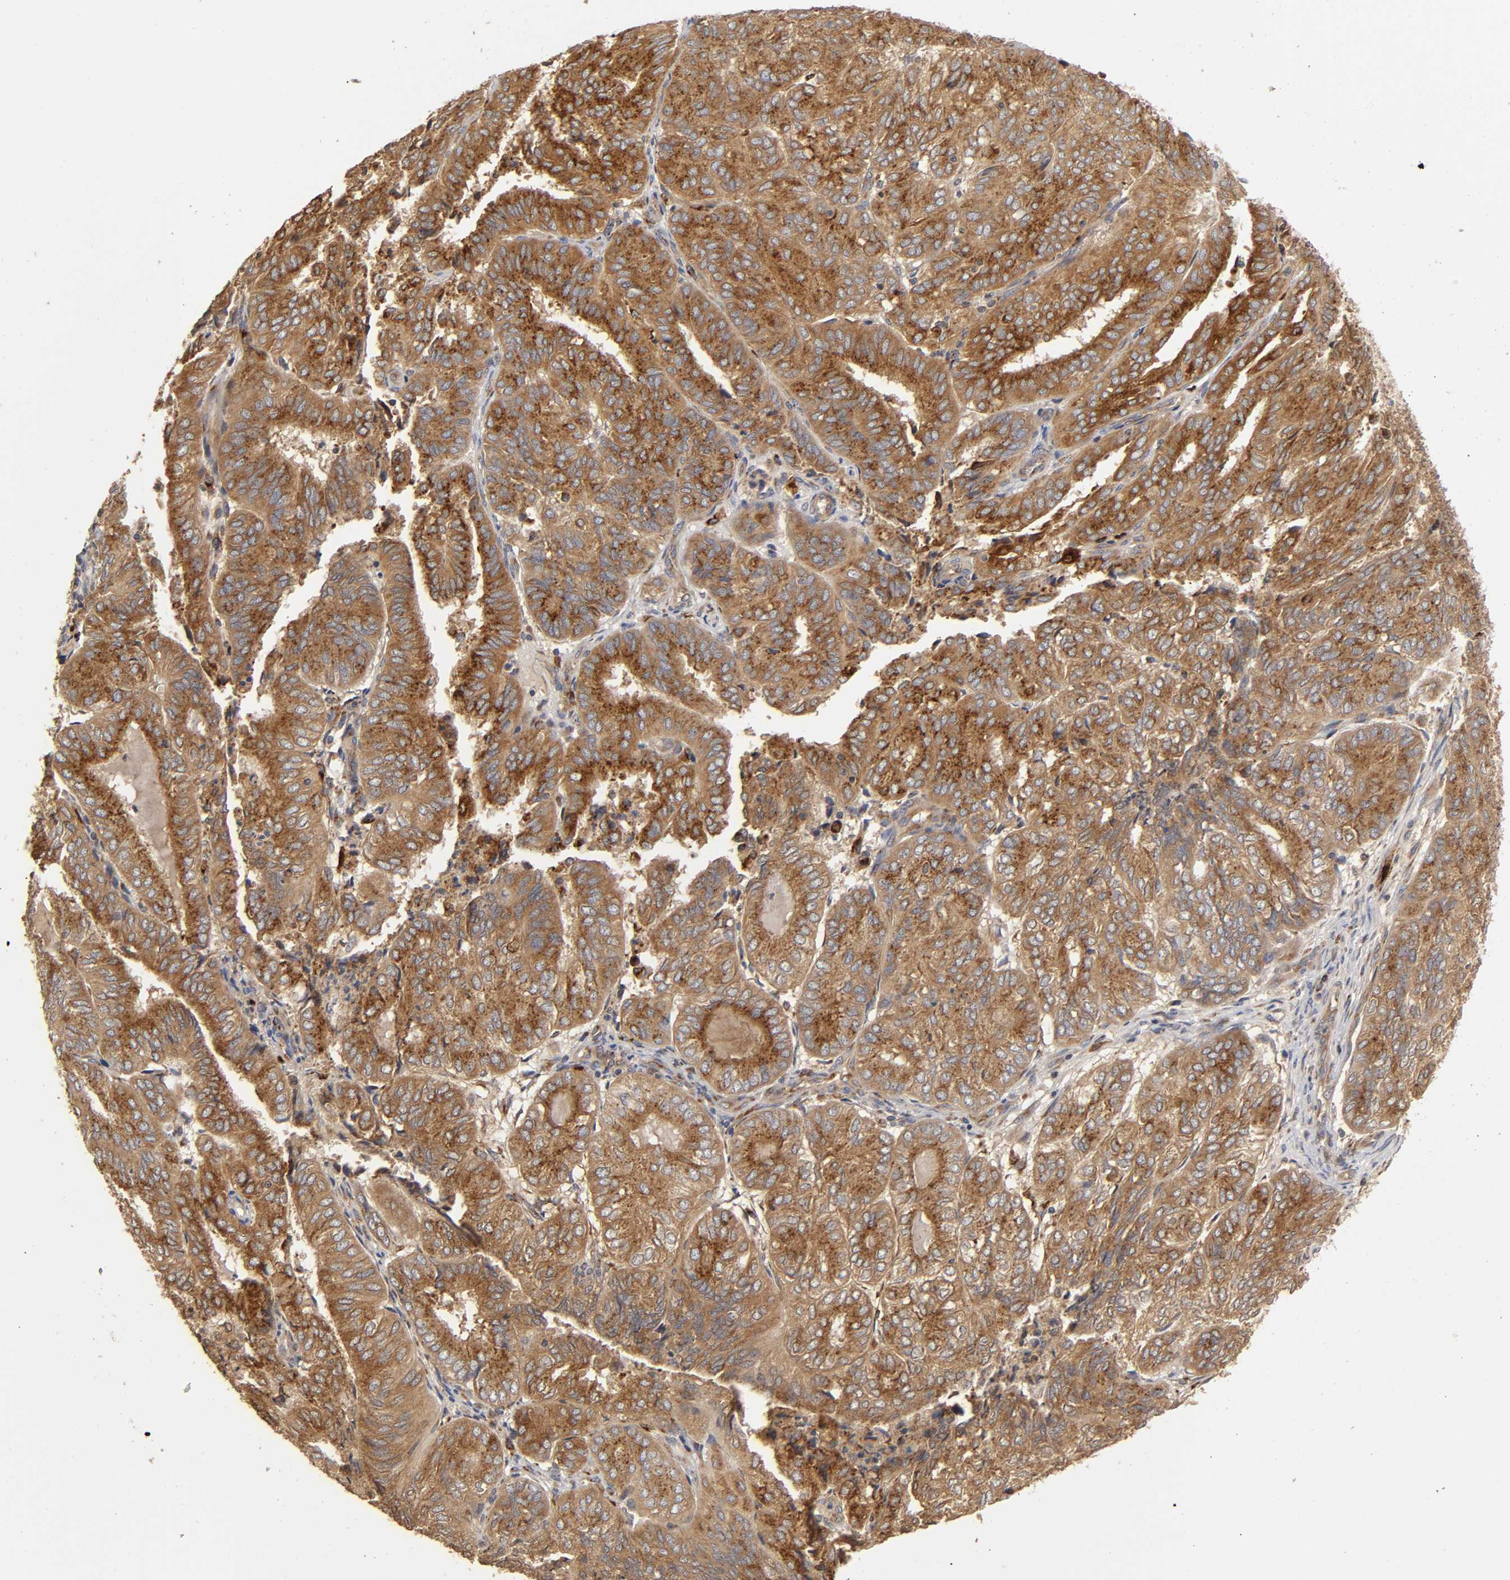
{"staining": {"intensity": "moderate", "quantity": ">75%", "location": "cytoplasmic/membranous"}, "tissue": "endometrial cancer", "cell_type": "Tumor cells", "image_type": "cancer", "snomed": [{"axis": "morphology", "description": "Adenocarcinoma, NOS"}, {"axis": "topography", "description": "Uterus"}], "caption": "Adenocarcinoma (endometrial) tissue shows moderate cytoplasmic/membranous staining in approximately >75% of tumor cells, visualized by immunohistochemistry. (DAB (3,3'-diaminobenzidine) = brown stain, brightfield microscopy at high magnification).", "gene": "GNPTG", "patient": {"sex": "female", "age": 60}}